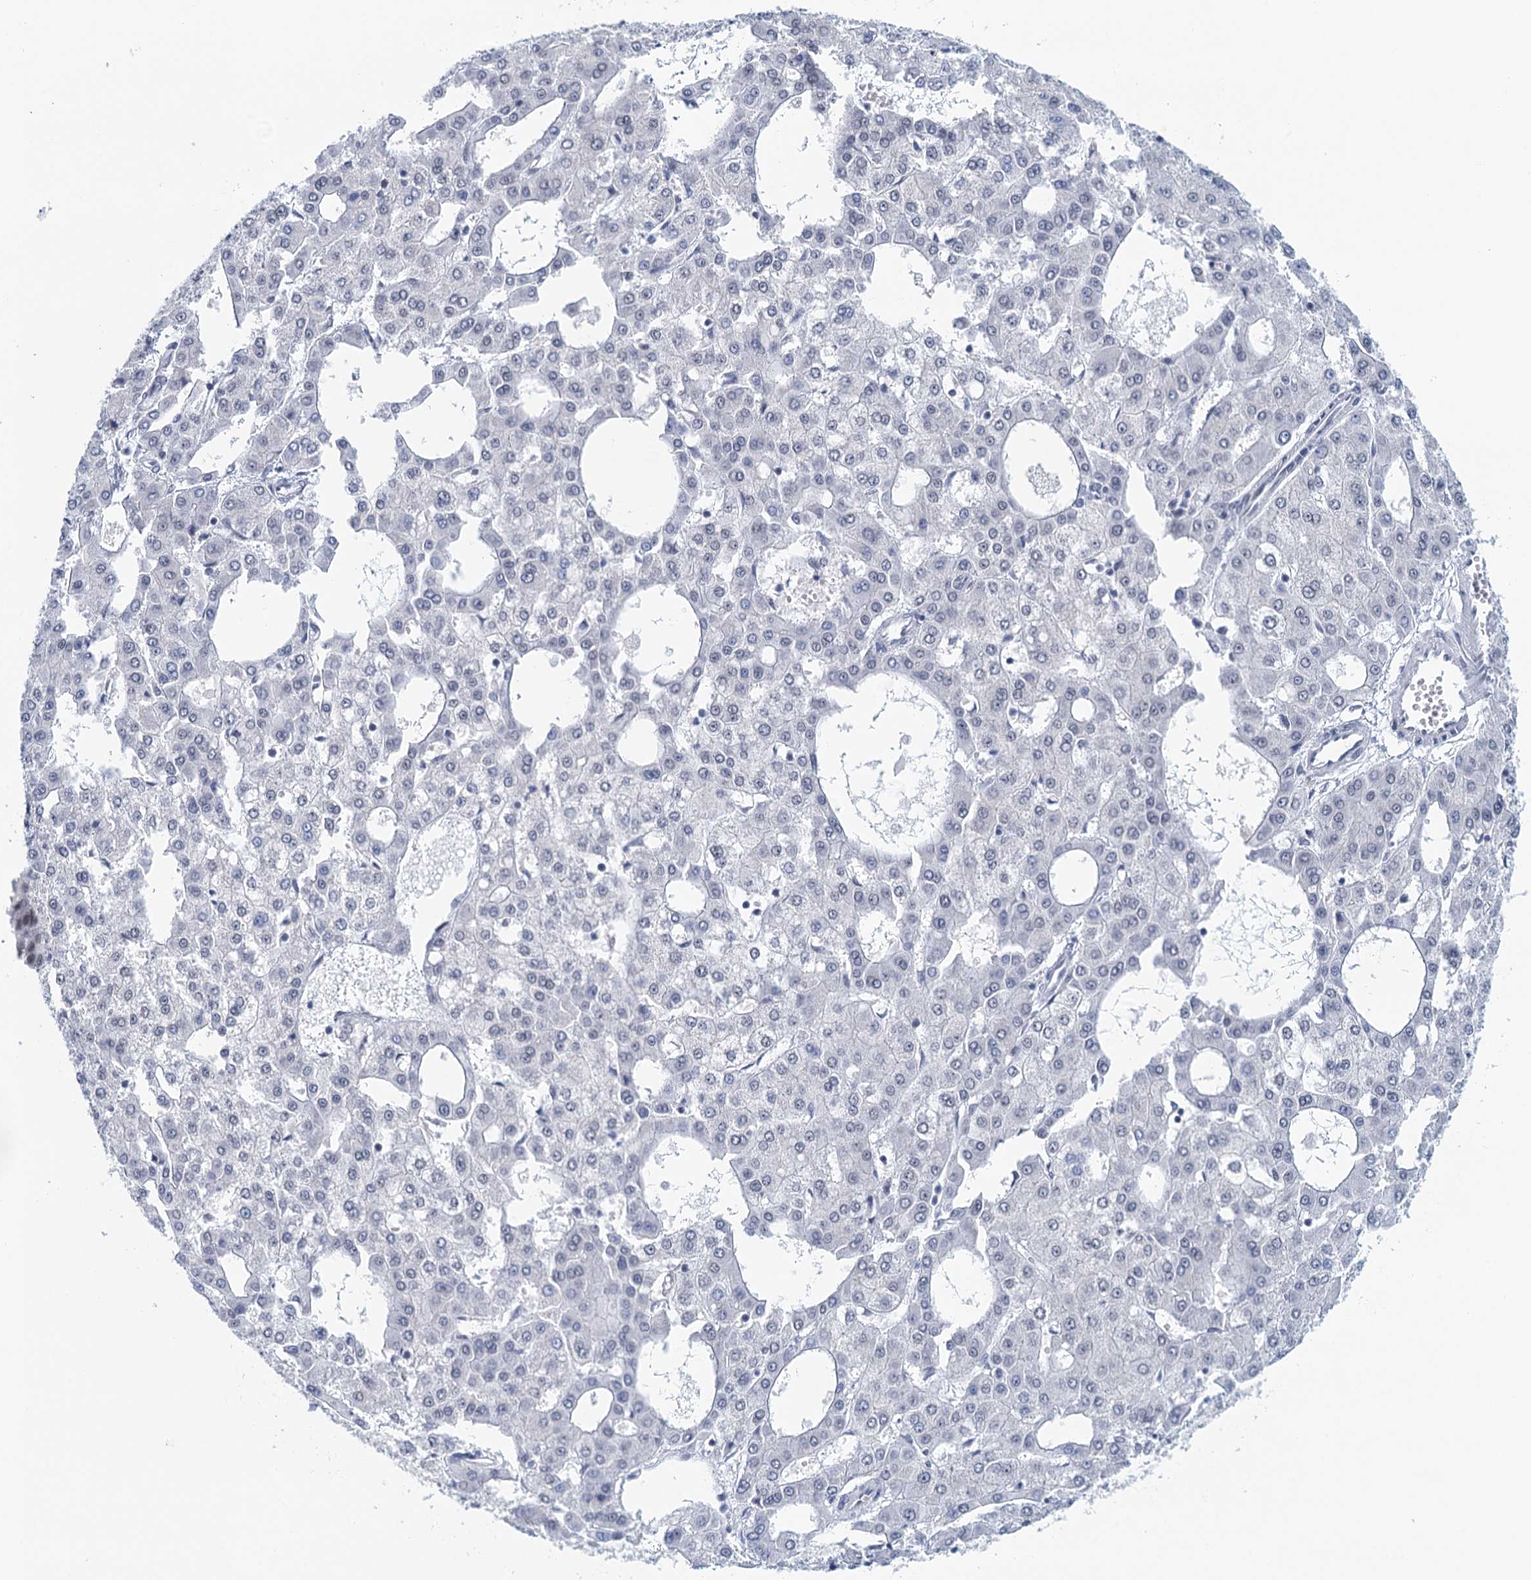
{"staining": {"intensity": "negative", "quantity": "none", "location": "none"}, "tissue": "liver cancer", "cell_type": "Tumor cells", "image_type": "cancer", "snomed": [{"axis": "morphology", "description": "Carcinoma, Hepatocellular, NOS"}, {"axis": "topography", "description": "Liver"}], "caption": "Liver cancer (hepatocellular carcinoma) was stained to show a protein in brown. There is no significant expression in tumor cells. The staining was performed using DAB (3,3'-diaminobenzidine) to visualize the protein expression in brown, while the nuclei were stained in blue with hematoxylin (Magnification: 20x).", "gene": "EPS8L1", "patient": {"sex": "male", "age": 47}}